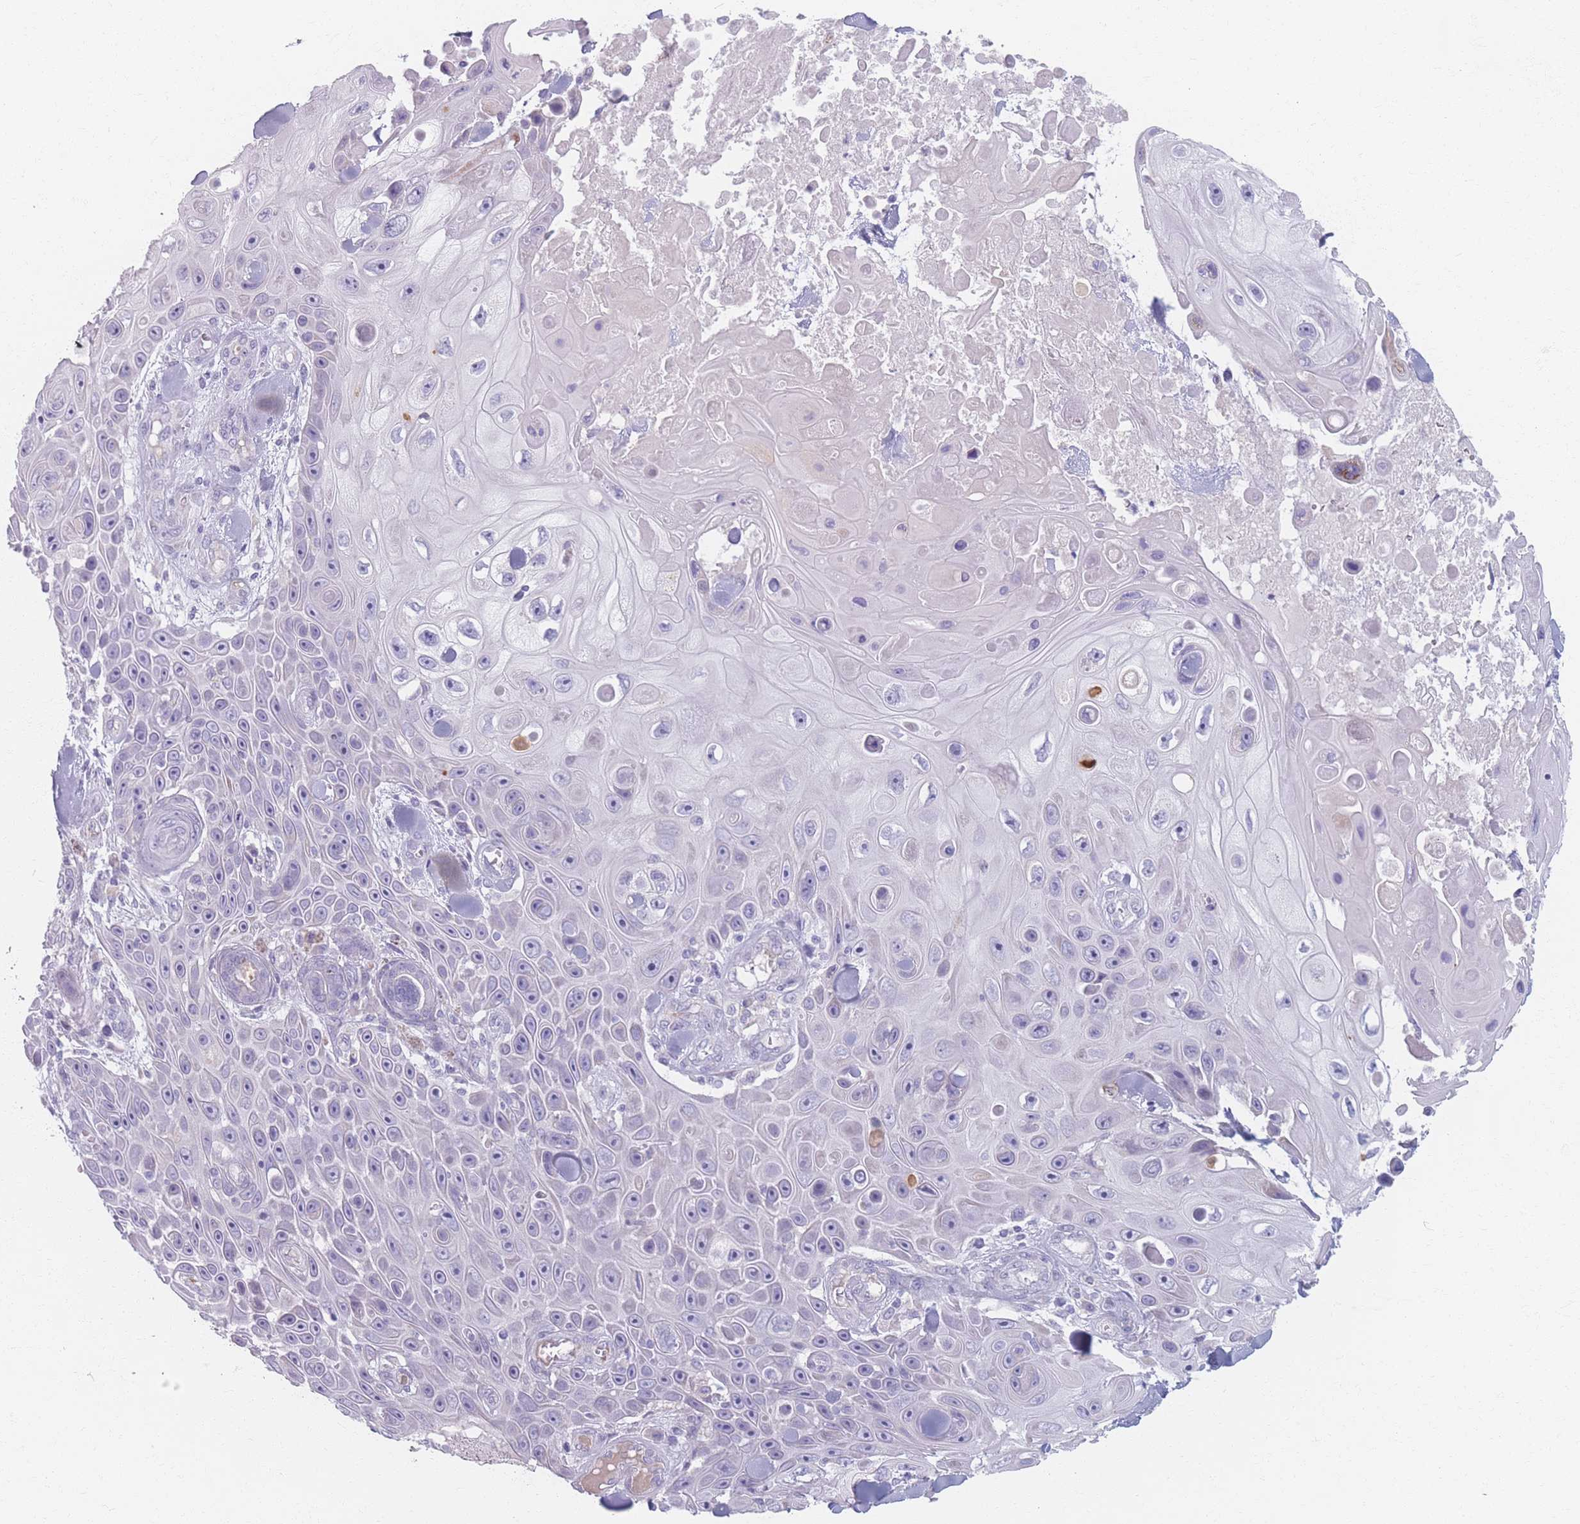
{"staining": {"intensity": "negative", "quantity": "none", "location": "none"}, "tissue": "skin cancer", "cell_type": "Tumor cells", "image_type": "cancer", "snomed": [{"axis": "morphology", "description": "Squamous cell carcinoma, NOS"}, {"axis": "topography", "description": "Skin"}], "caption": "Skin cancer stained for a protein using immunohistochemistry demonstrates no expression tumor cells.", "gene": "PIGM", "patient": {"sex": "male", "age": 82}}